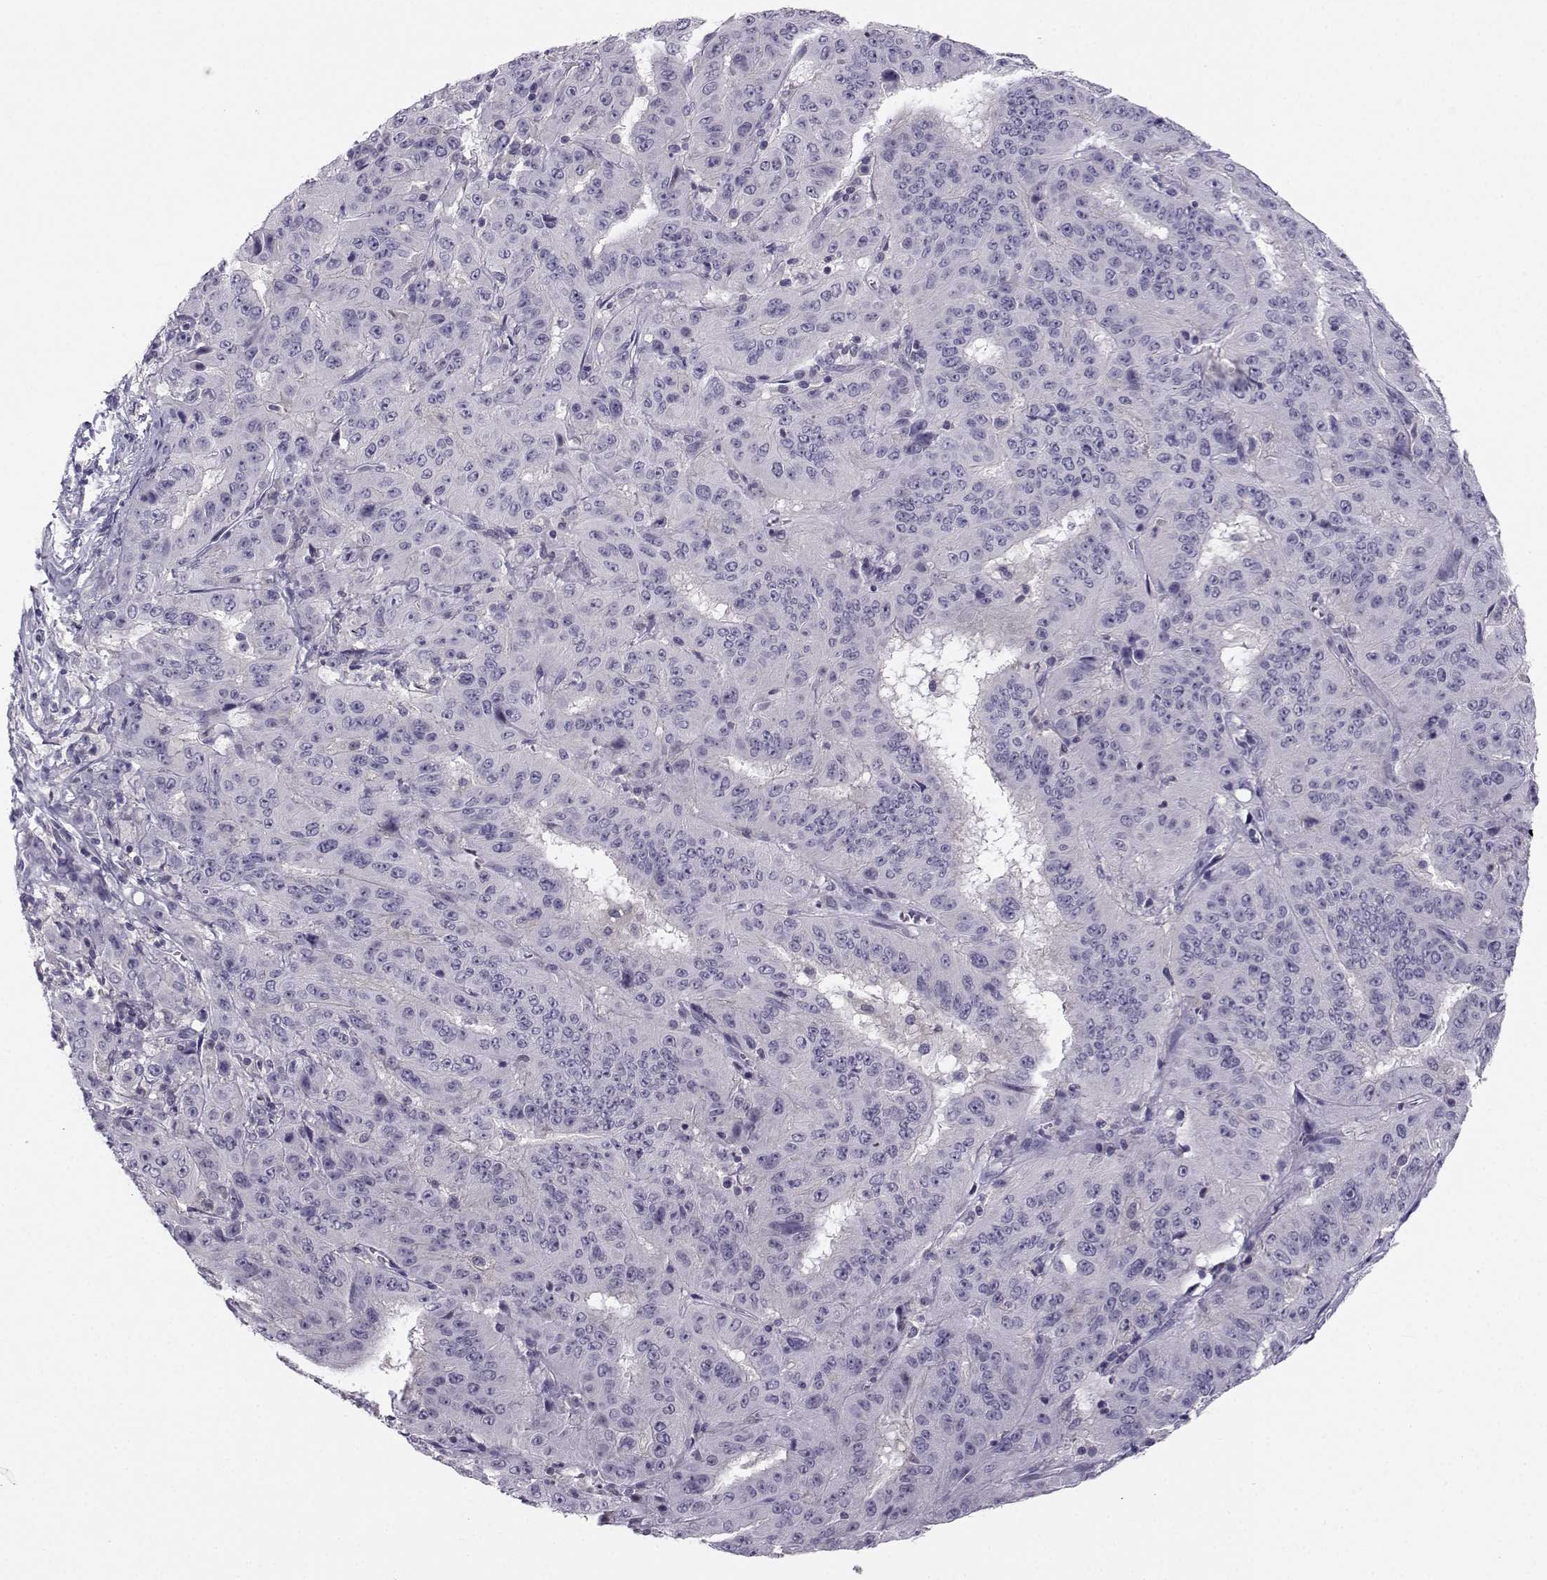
{"staining": {"intensity": "negative", "quantity": "none", "location": "none"}, "tissue": "pancreatic cancer", "cell_type": "Tumor cells", "image_type": "cancer", "snomed": [{"axis": "morphology", "description": "Adenocarcinoma, NOS"}, {"axis": "topography", "description": "Pancreas"}], "caption": "High magnification brightfield microscopy of pancreatic cancer (adenocarcinoma) stained with DAB (3,3'-diaminobenzidine) (brown) and counterstained with hematoxylin (blue): tumor cells show no significant positivity.", "gene": "MROH7", "patient": {"sex": "male", "age": 63}}